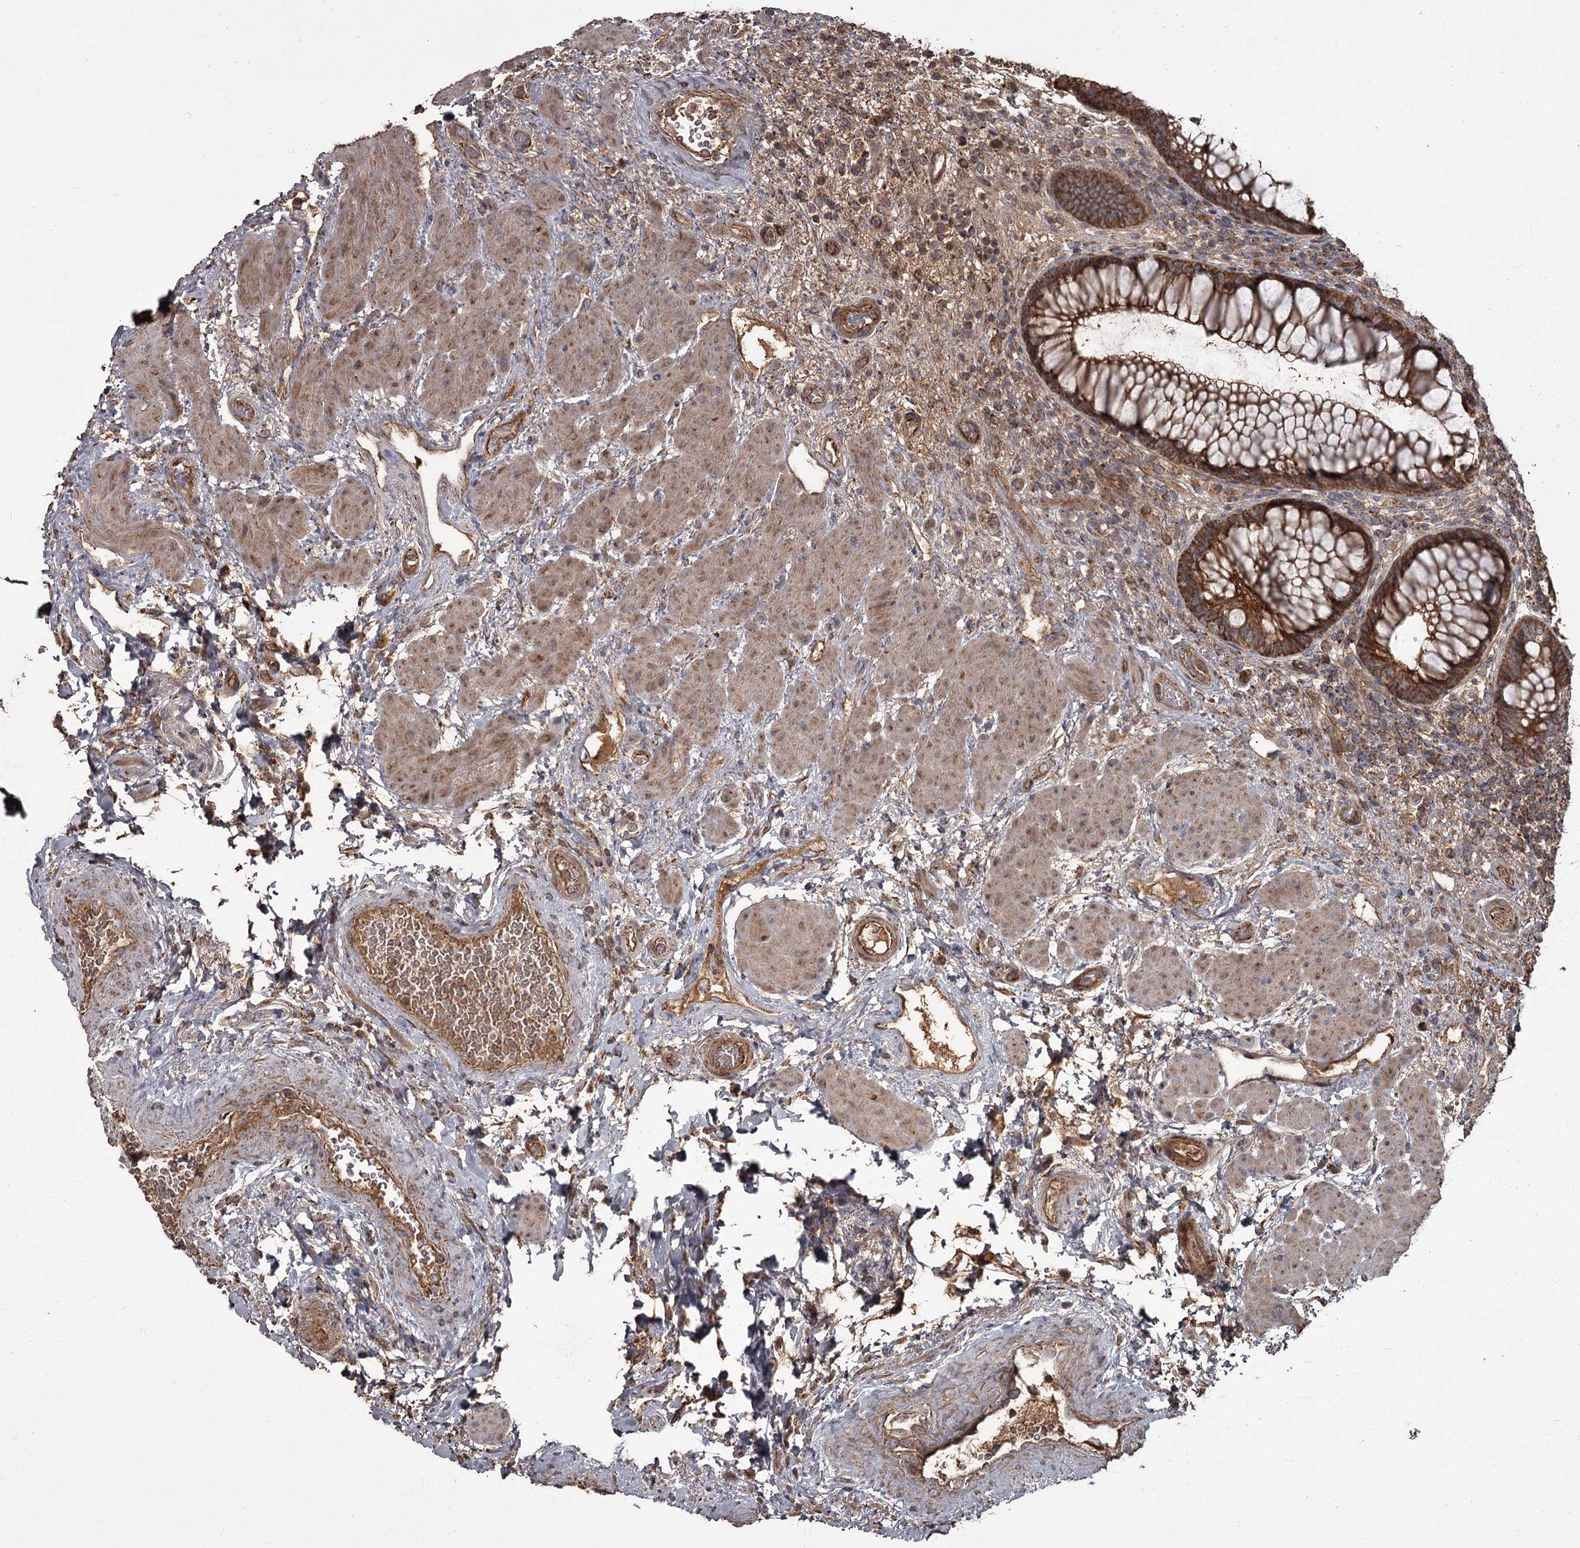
{"staining": {"intensity": "strong", "quantity": ">75%", "location": "cytoplasmic/membranous"}, "tissue": "rectum", "cell_type": "Glandular cells", "image_type": "normal", "snomed": [{"axis": "morphology", "description": "Normal tissue, NOS"}, {"axis": "topography", "description": "Rectum"}], "caption": "A histopathology image showing strong cytoplasmic/membranous staining in approximately >75% of glandular cells in normal rectum, as visualized by brown immunohistochemical staining.", "gene": "THAP9", "patient": {"sex": "male", "age": 51}}